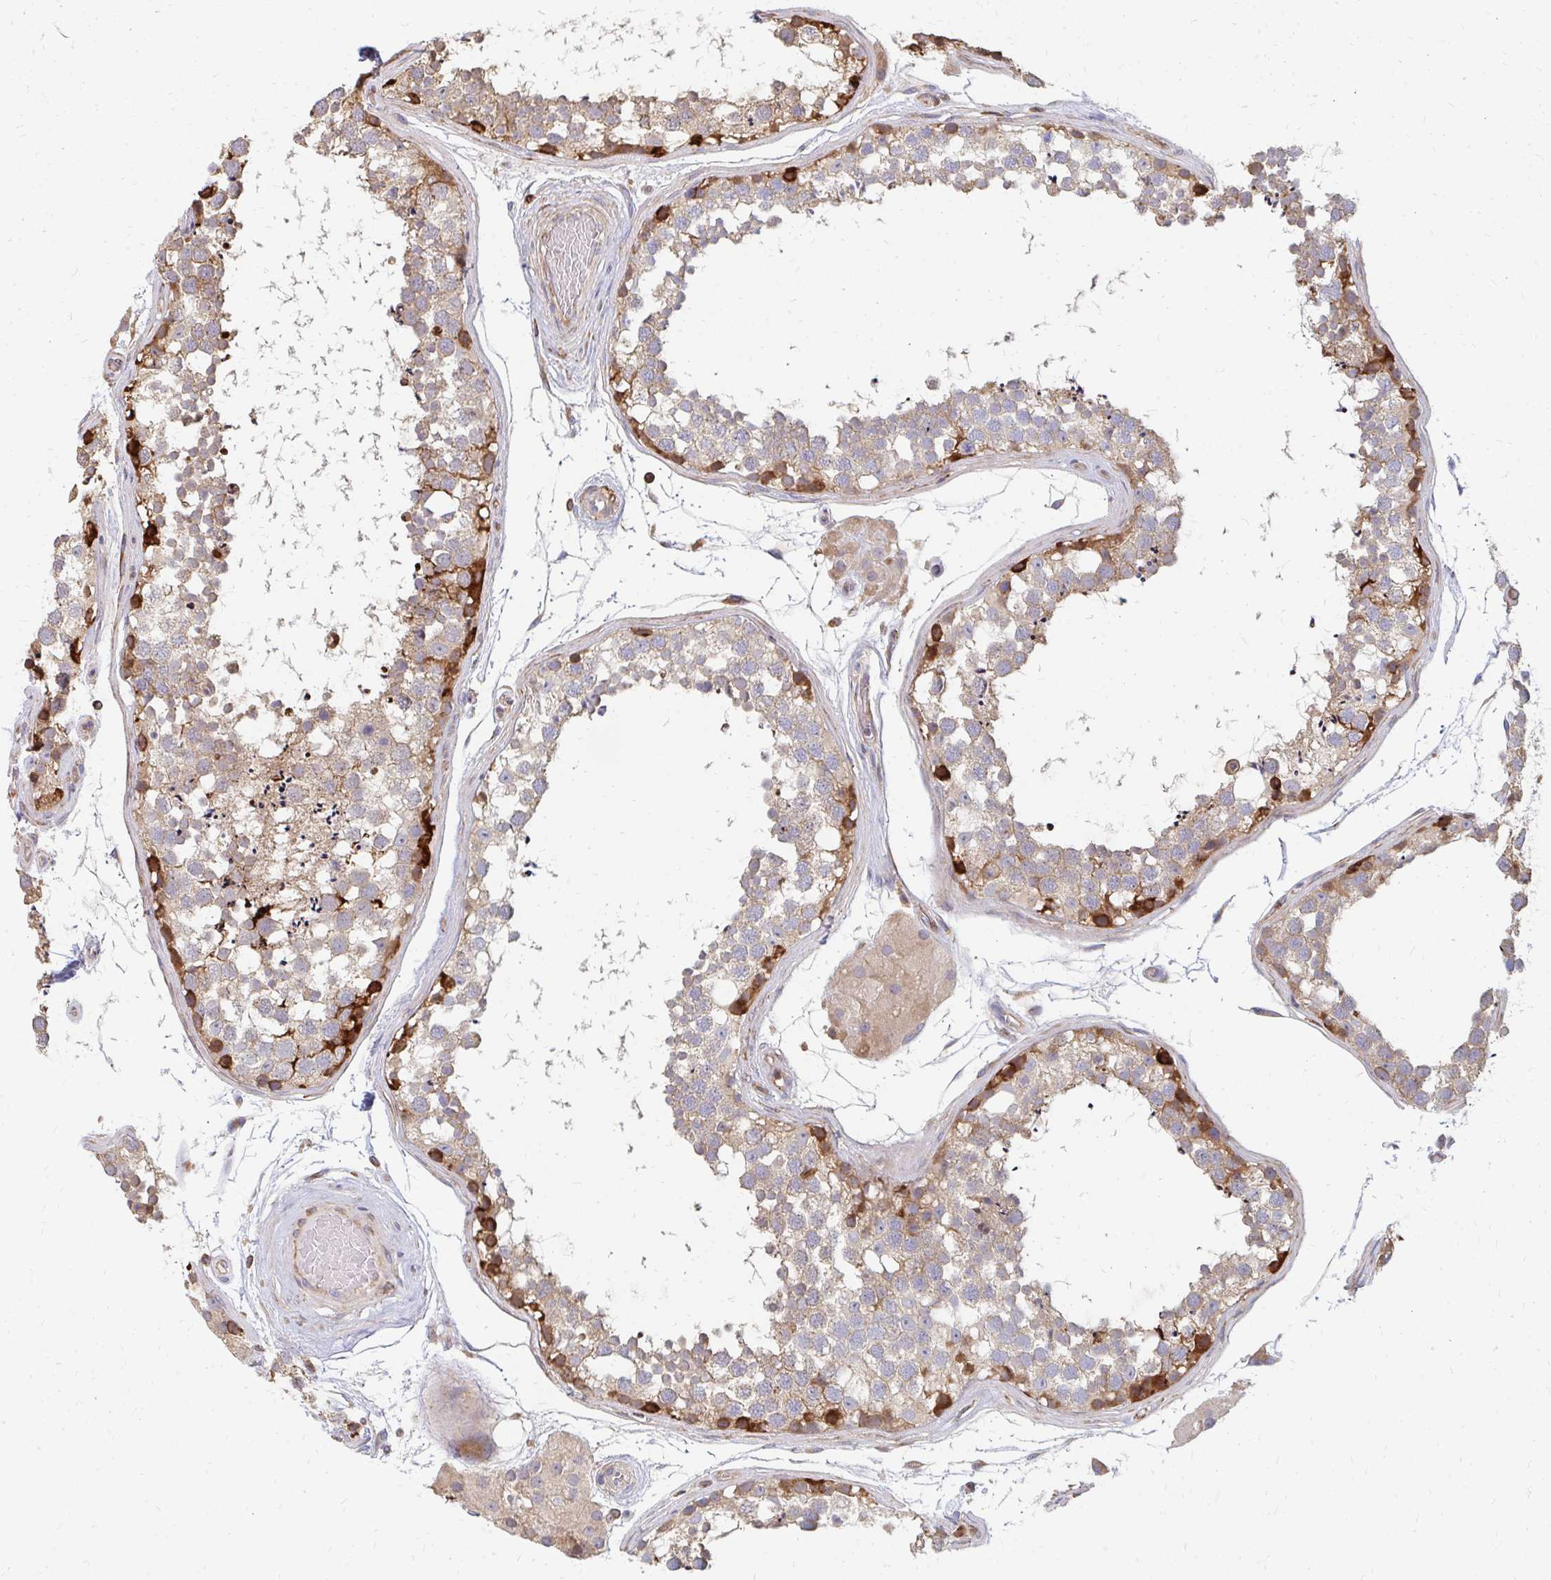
{"staining": {"intensity": "strong", "quantity": "<25%", "location": "cytoplasmic/membranous"}, "tissue": "testis", "cell_type": "Cells in seminiferous ducts", "image_type": "normal", "snomed": [{"axis": "morphology", "description": "Normal tissue, NOS"}, {"axis": "morphology", "description": "Seminoma, NOS"}, {"axis": "topography", "description": "Testis"}], "caption": "Benign testis shows strong cytoplasmic/membranous positivity in about <25% of cells in seminiferous ducts, visualized by immunohistochemistry. (DAB (3,3'-diaminobenzidine) IHC, brown staining for protein, blue staining for nuclei).", "gene": "PPP1R13L", "patient": {"sex": "male", "age": 65}}